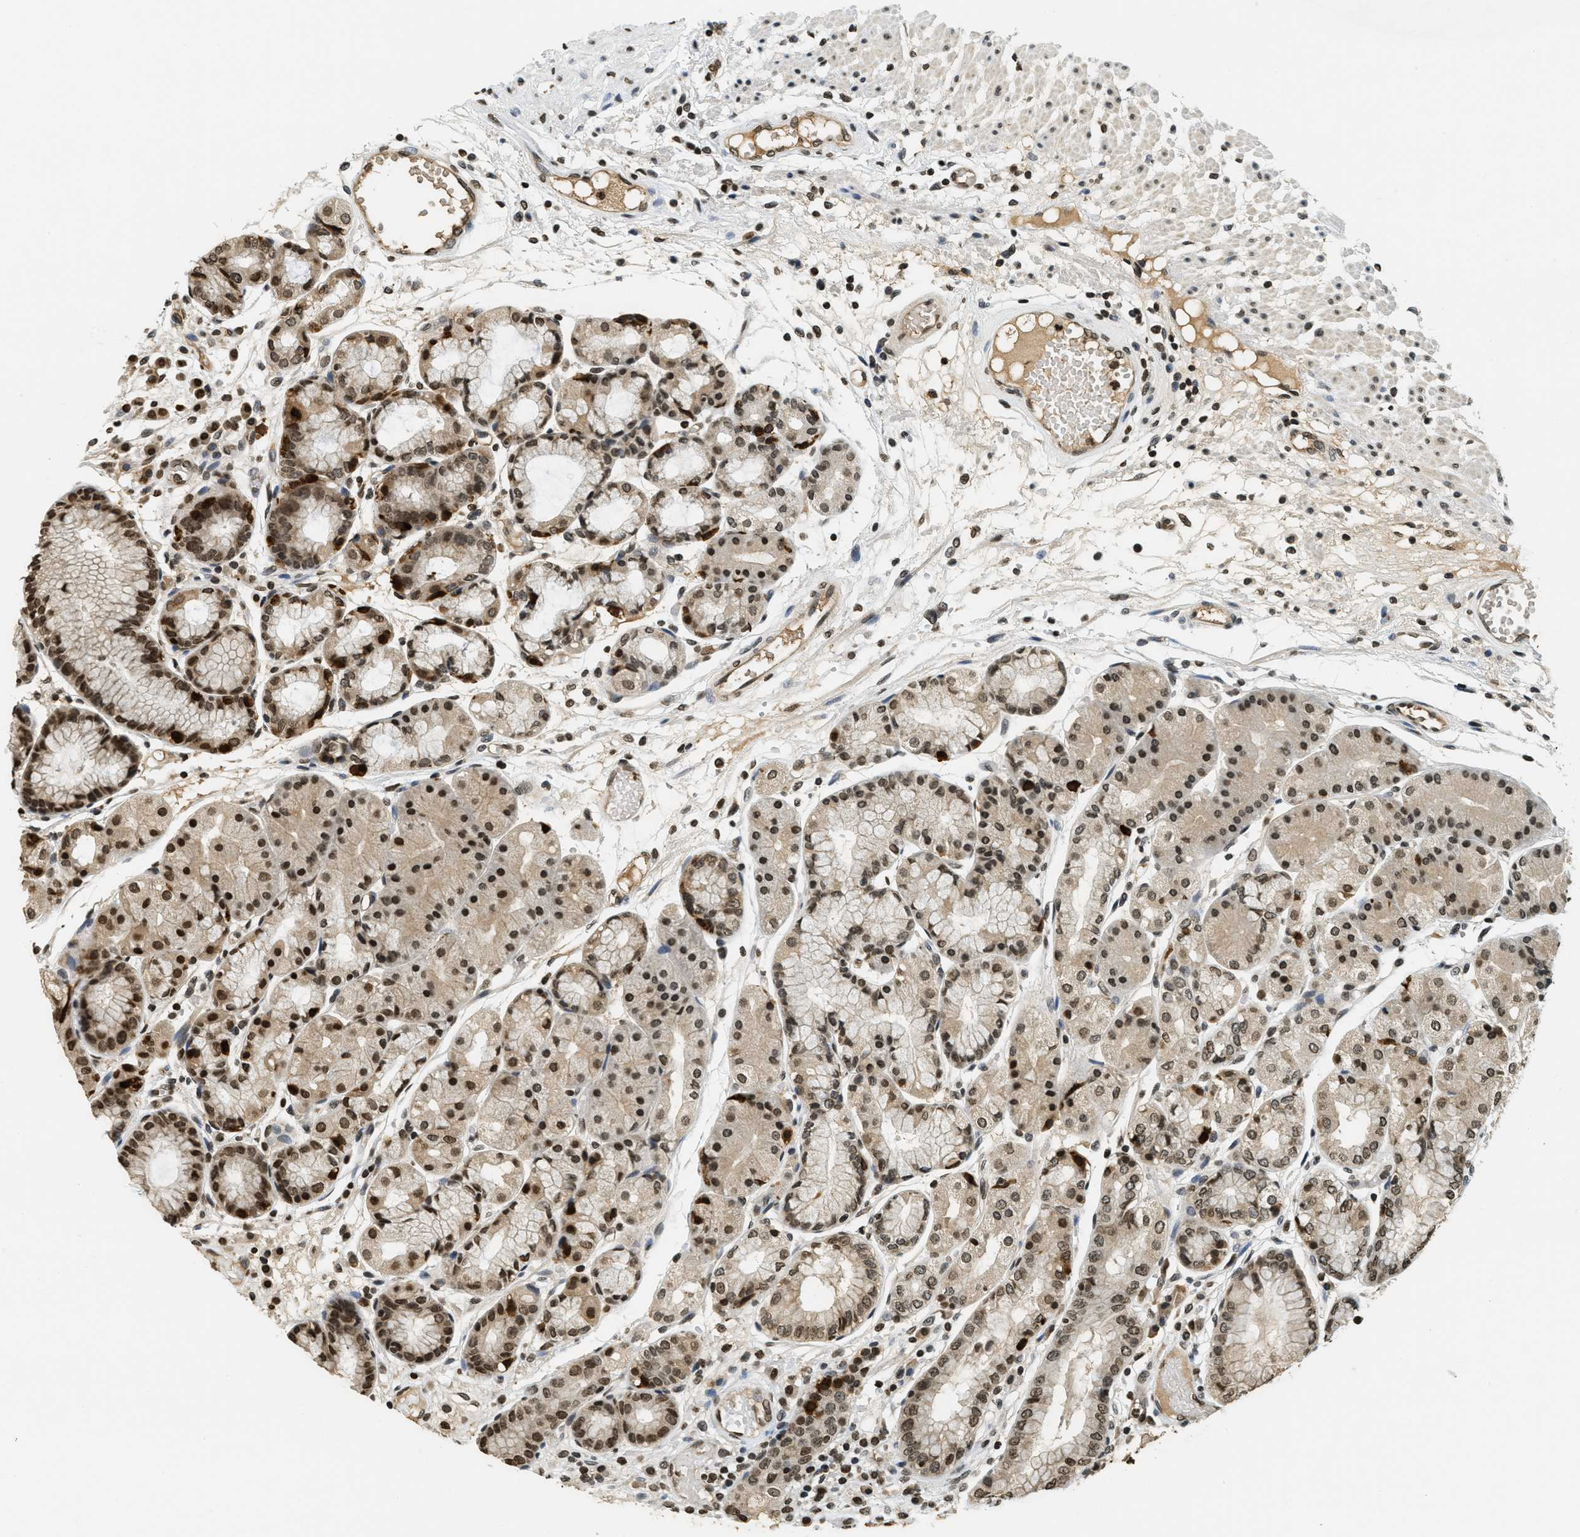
{"staining": {"intensity": "moderate", "quantity": ">75%", "location": "nuclear"}, "tissue": "stomach", "cell_type": "Glandular cells", "image_type": "normal", "snomed": [{"axis": "morphology", "description": "Normal tissue, NOS"}, {"axis": "topography", "description": "Stomach, upper"}], "caption": "A micrograph showing moderate nuclear staining in approximately >75% of glandular cells in benign stomach, as visualized by brown immunohistochemical staining.", "gene": "LDB2", "patient": {"sex": "male", "age": 72}}